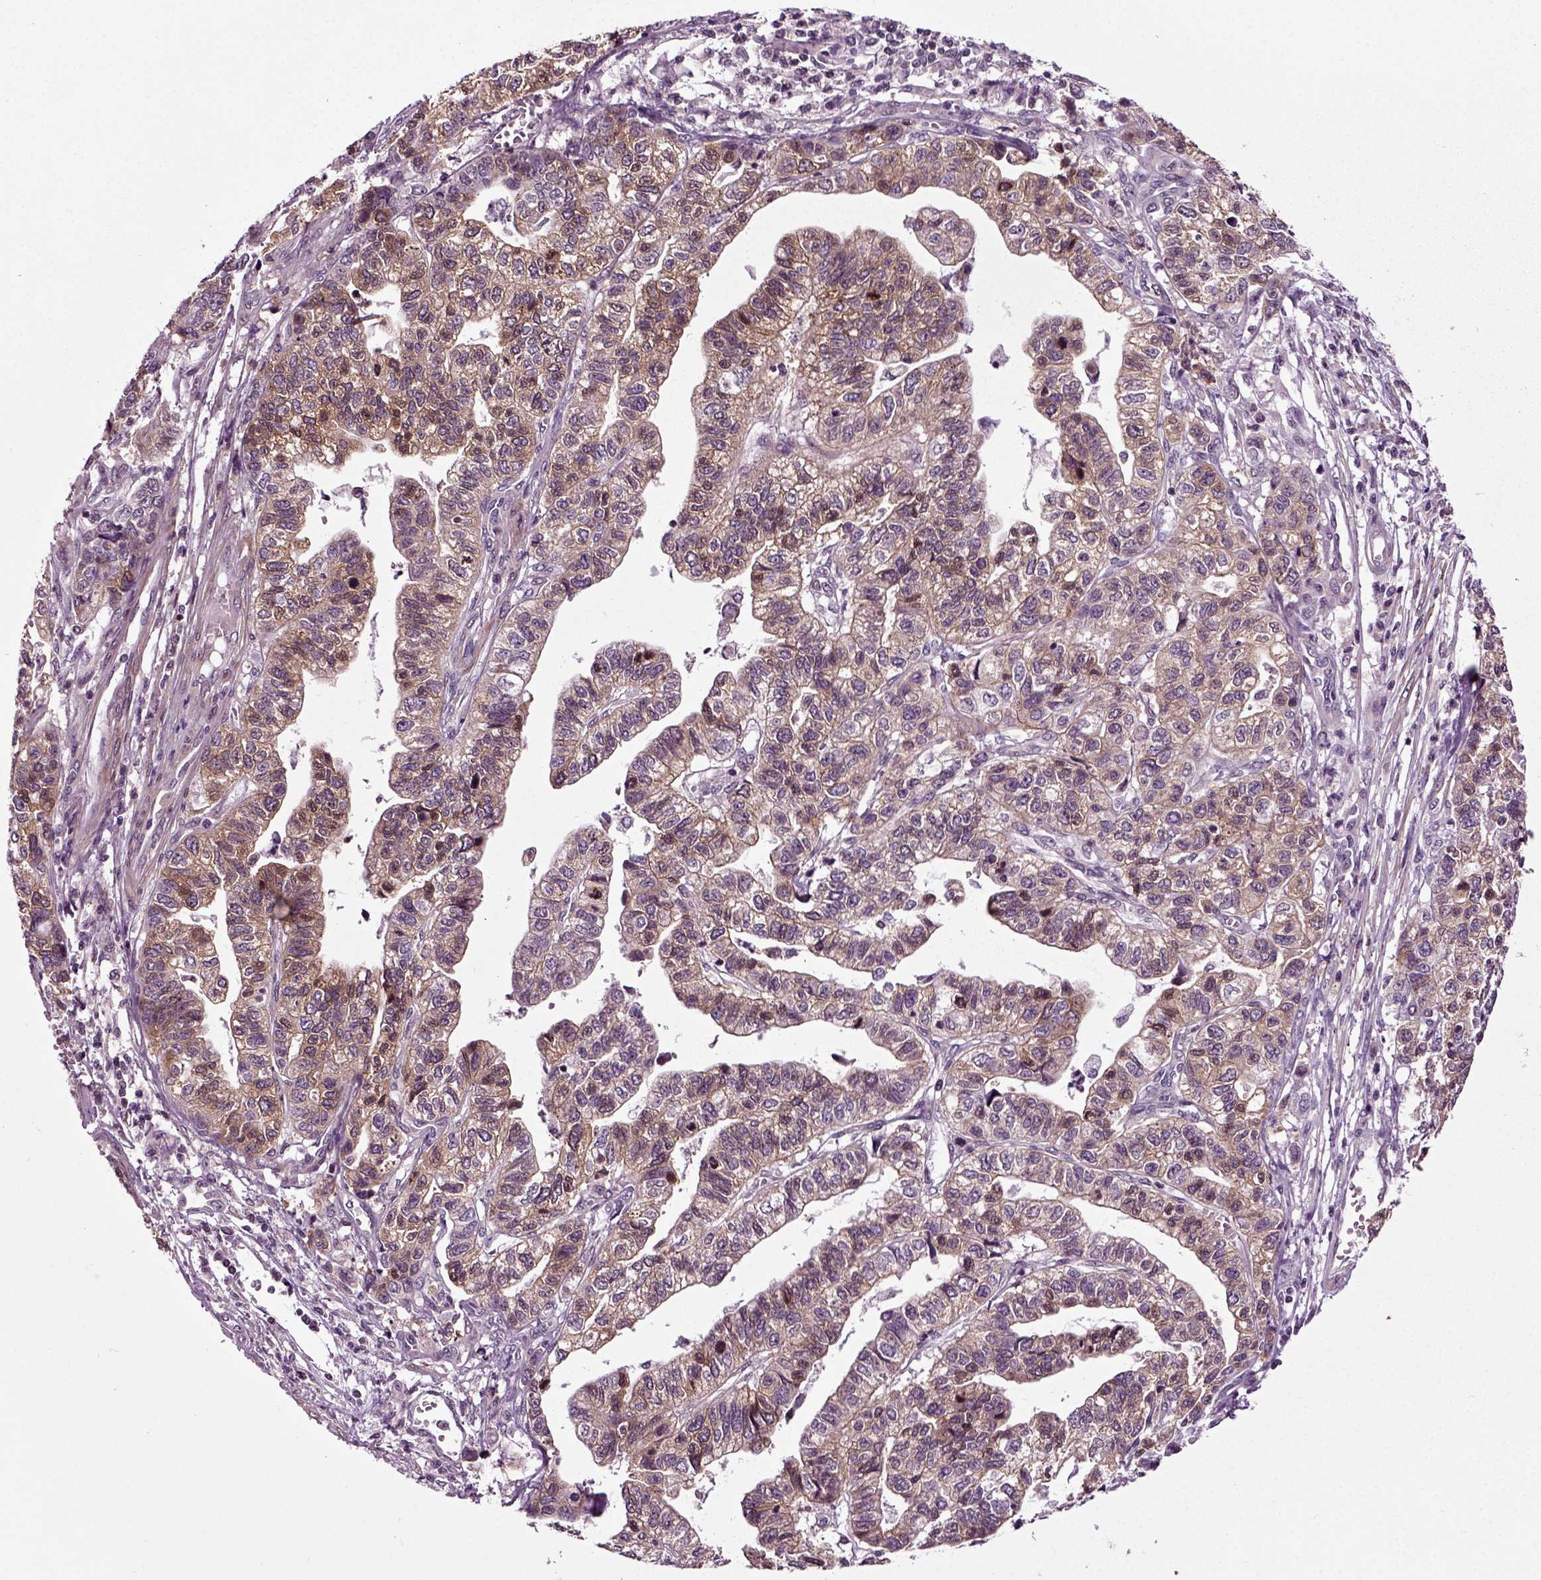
{"staining": {"intensity": "moderate", "quantity": "25%-75%", "location": "cytoplasmic/membranous"}, "tissue": "stomach cancer", "cell_type": "Tumor cells", "image_type": "cancer", "snomed": [{"axis": "morphology", "description": "Adenocarcinoma, NOS"}, {"axis": "topography", "description": "Stomach, upper"}], "caption": "The immunohistochemical stain labels moderate cytoplasmic/membranous staining in tumor cells of adenocarcinoma (stomach) tissue.", "gene": "KNSTRN", "patient": {"sex": "female", "age": 67}}